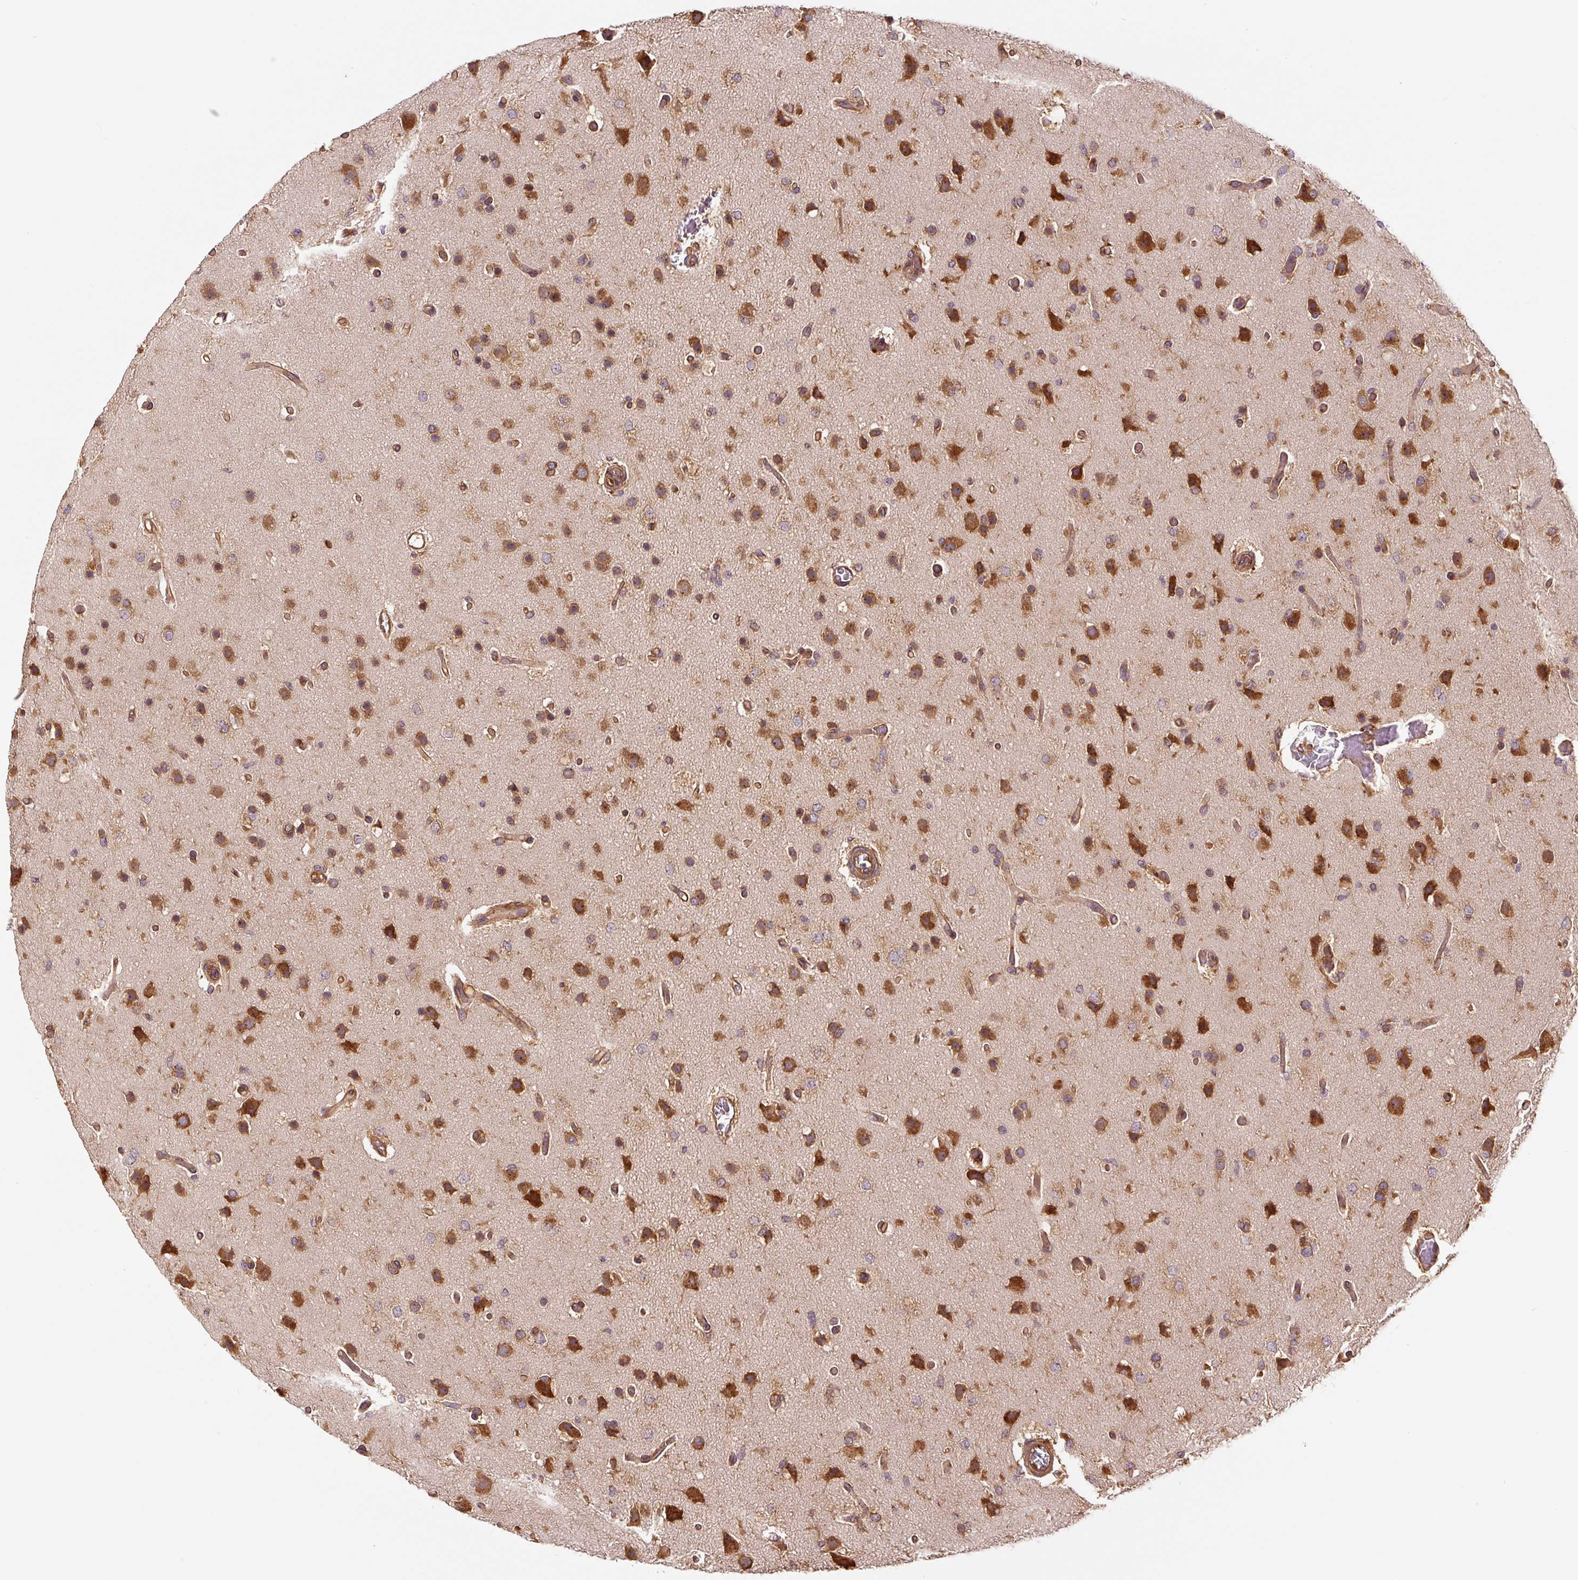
{"staining": {"intensity": "moderate", "quantity": ">75%", "location": "cytoplasmic/membranous"}, "tissue": "glioma", "cell_type": "Tumor cells", "image_type": "cancer", "snomed": [{"axis": "morphology", "description": "Glioma, malignant, High grade"}, {"axis": "topography", "description": "Brain"}], "caption": "An immunohistochemistry histopathology image of neoplastic tissue is shown. Protein staining in brown shows moderate cytoplasmic/membranous positivity in glioma within tumor cells.", "gene": "EIF2S2", "patient": {"sex": "female", "age": 74}}